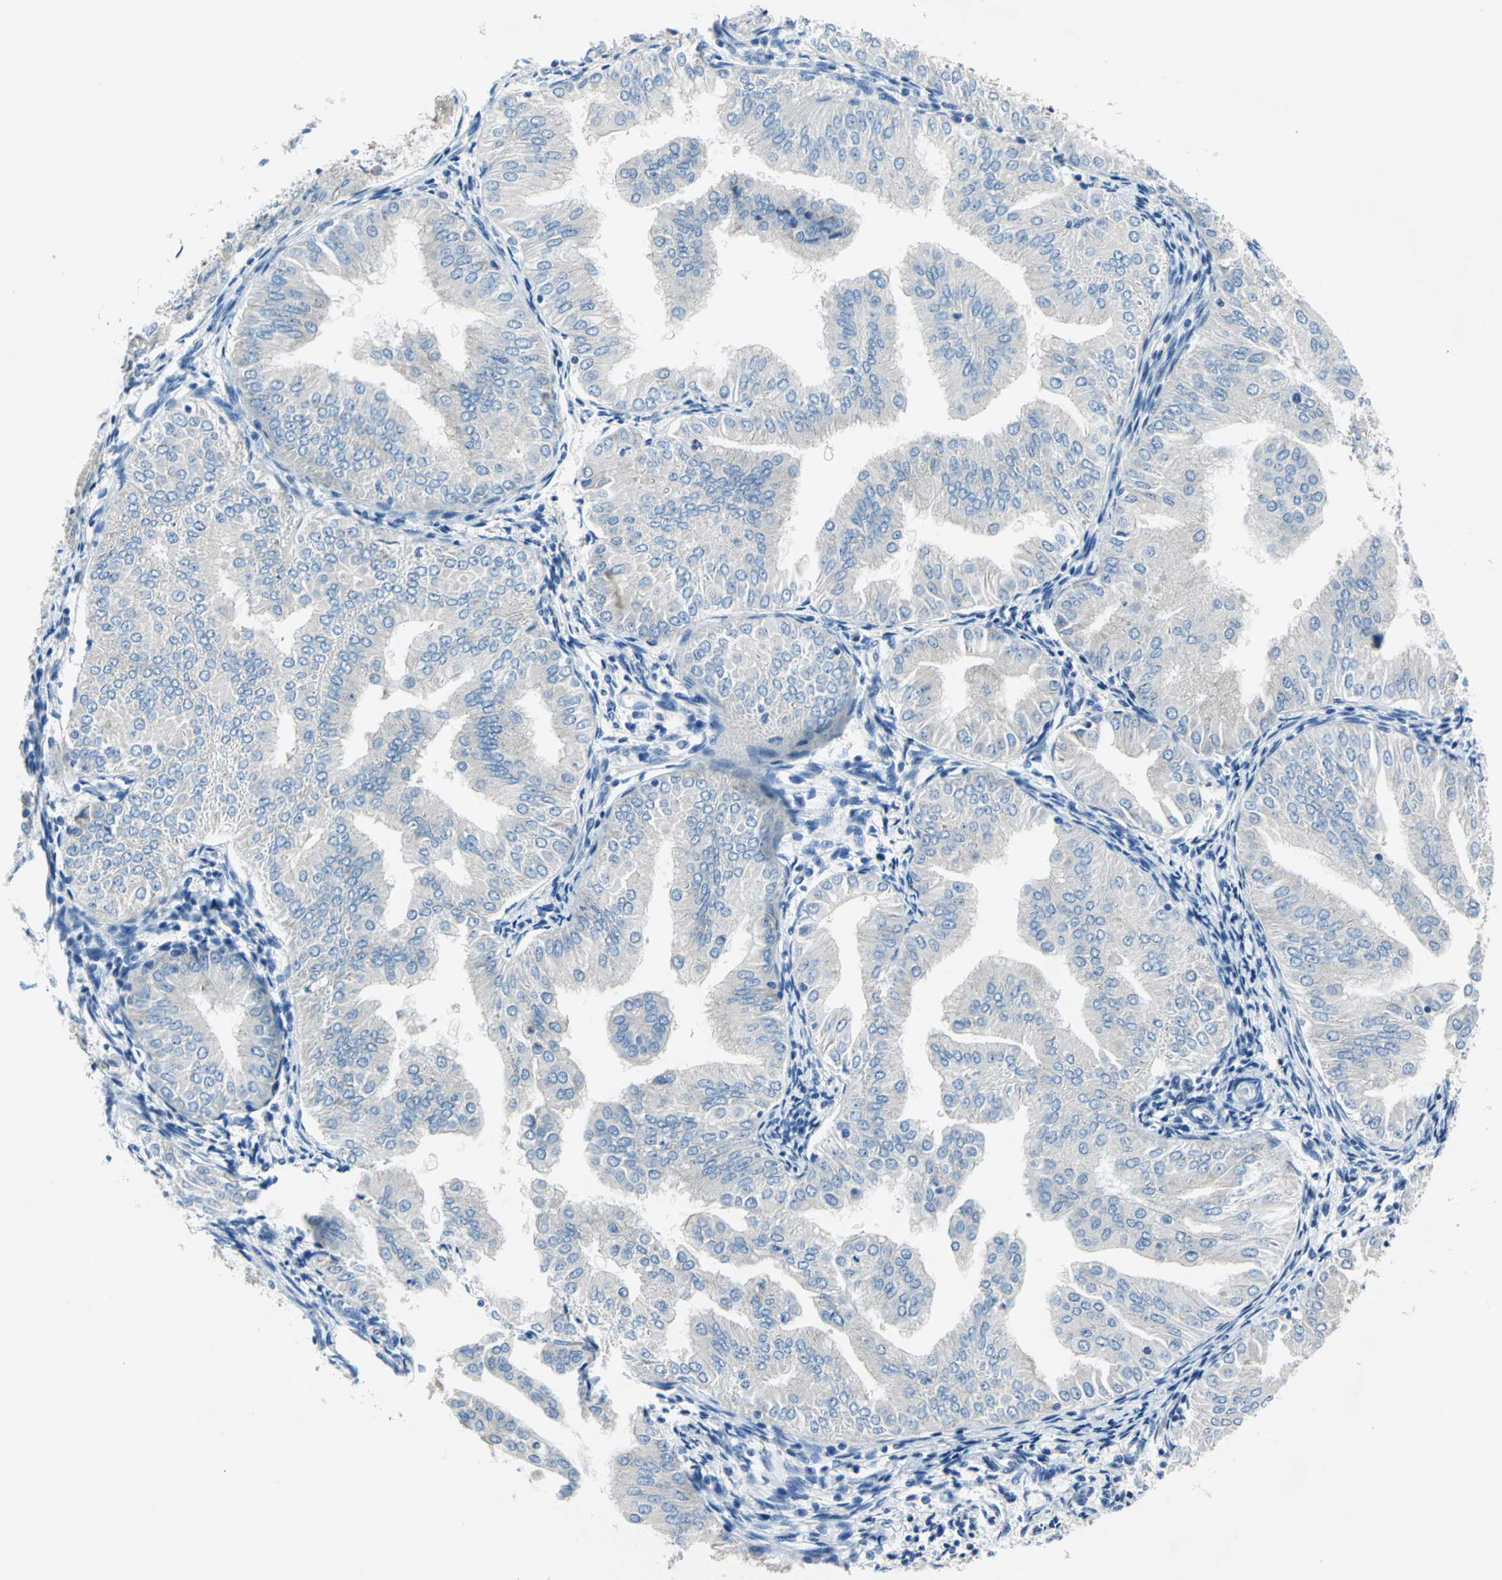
{"staining": {"intensity": "negative", "quantity": "none", "location": "none"}, "tissue": "endometrial cancer", "cell_type": "Tumor cells", "image_type": "cancer", "snomed": [{"axis": "morphology", "description": "Adenocarcinoma, NOS"}, {"axis": "topography", "description": "Endometrium"}], "caption": "A photomicrograph of endometrial cancer (adenocarcinoma) stained for a protein shows no brown staining in tumor cells.", "gene": "TRIM25", "patient": {"sex": "female", "age": 53}}